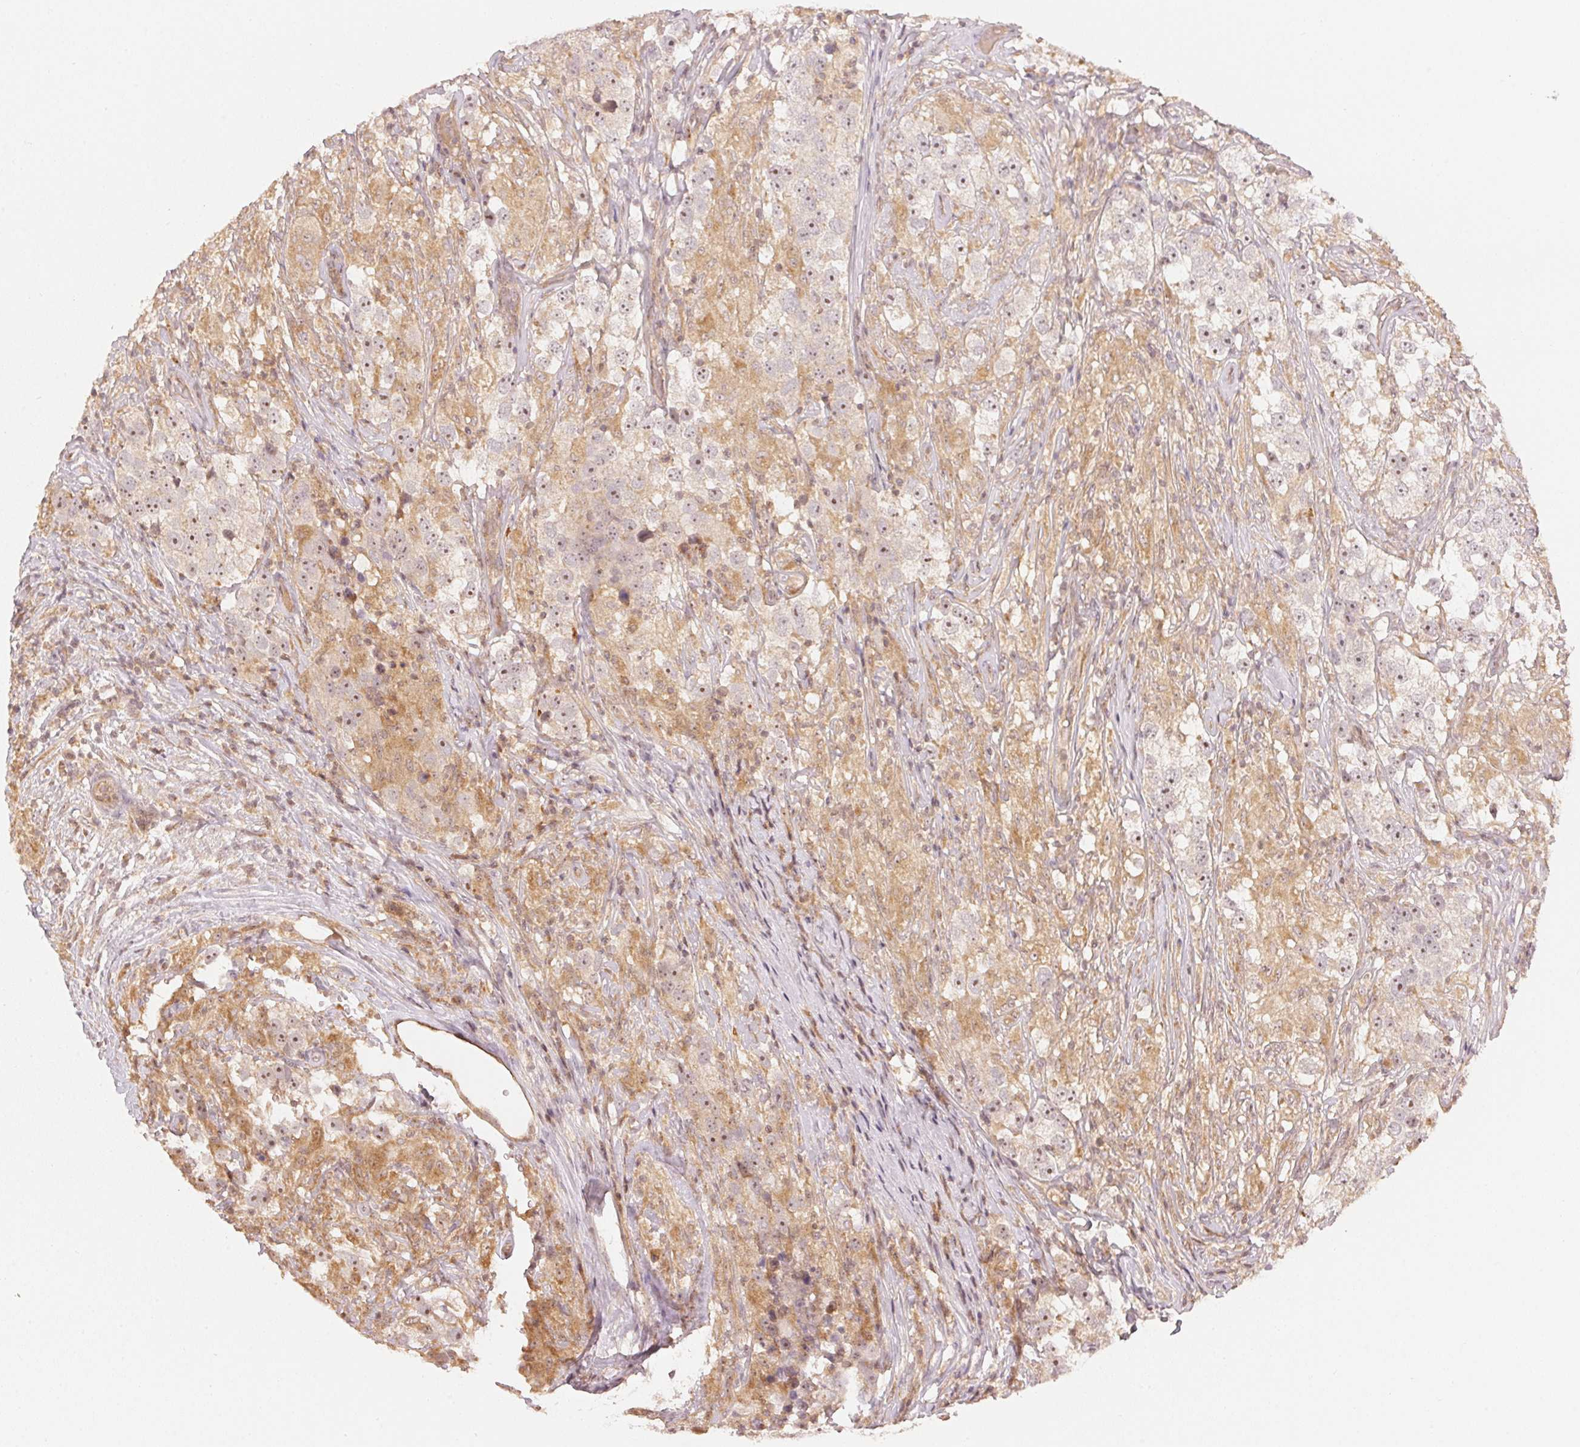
{"staining": {"intensity": "moderate", "quantity": ">75%", "location": "cytoplasmic/membranous,nuclear"}, "tissue": "testis cancer", "cell_type": "Tumor cells", "image_type": "cancer", "snomed": [{"axis": "morphology", "description": "Seminoma, NOS"}, {"axis": "topography", "description": "Testis"}], "caption": "The histopathology image demonstrates a brown stain indicating the presence of a protein in the cytoplasmic/membranous and nuclear of tumor cells in testis cancer. The staining was performed using DAB, with brown indicating positive protein expression. Nuclei are stained blue with hematoxylin.", "gene": "WDR54", "patient": {"sex": "male", "age": 46}}